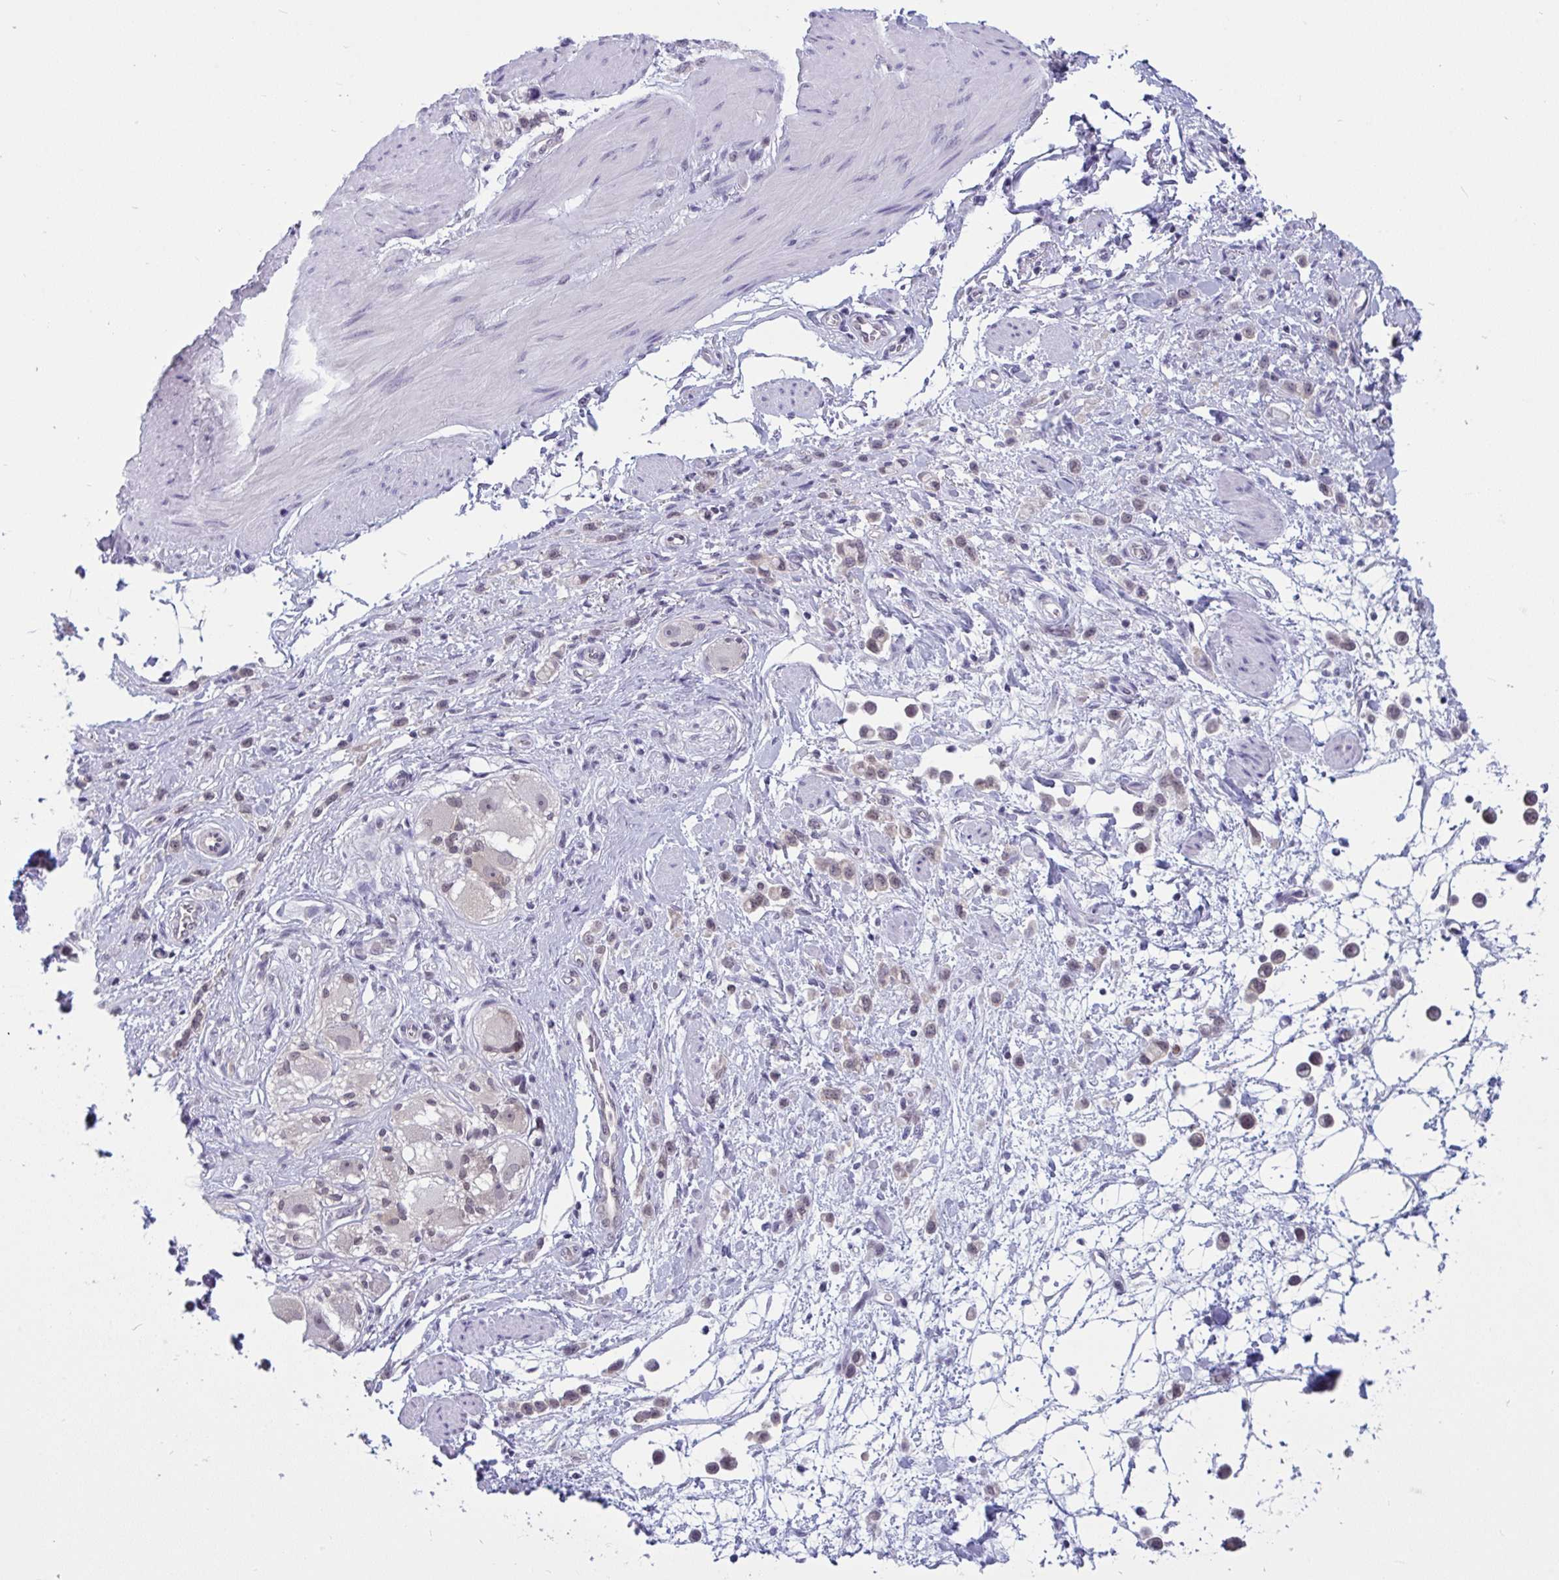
{"staining": {"intensity": "weak", "quantity": "25%-75%", "location": "nuclear"}, "tissue": "stomach cancer", "cell_type": "Tumor cells", "image_type": "cancer", "snomed": [{"axis": "morphology", "description": "Adenocarcinoma, NOS"}, {"axis": "topography", "description": "Stomach"}], "caption": "The histopathology image exhibits immunohistochemical staining of adenocarcinoma (stomach). There is weak nuclear positivity is present in approximately 25%-75% of tumor cells.", "gene": "TSN", "patient": {"sex": "female", "age": 65}}